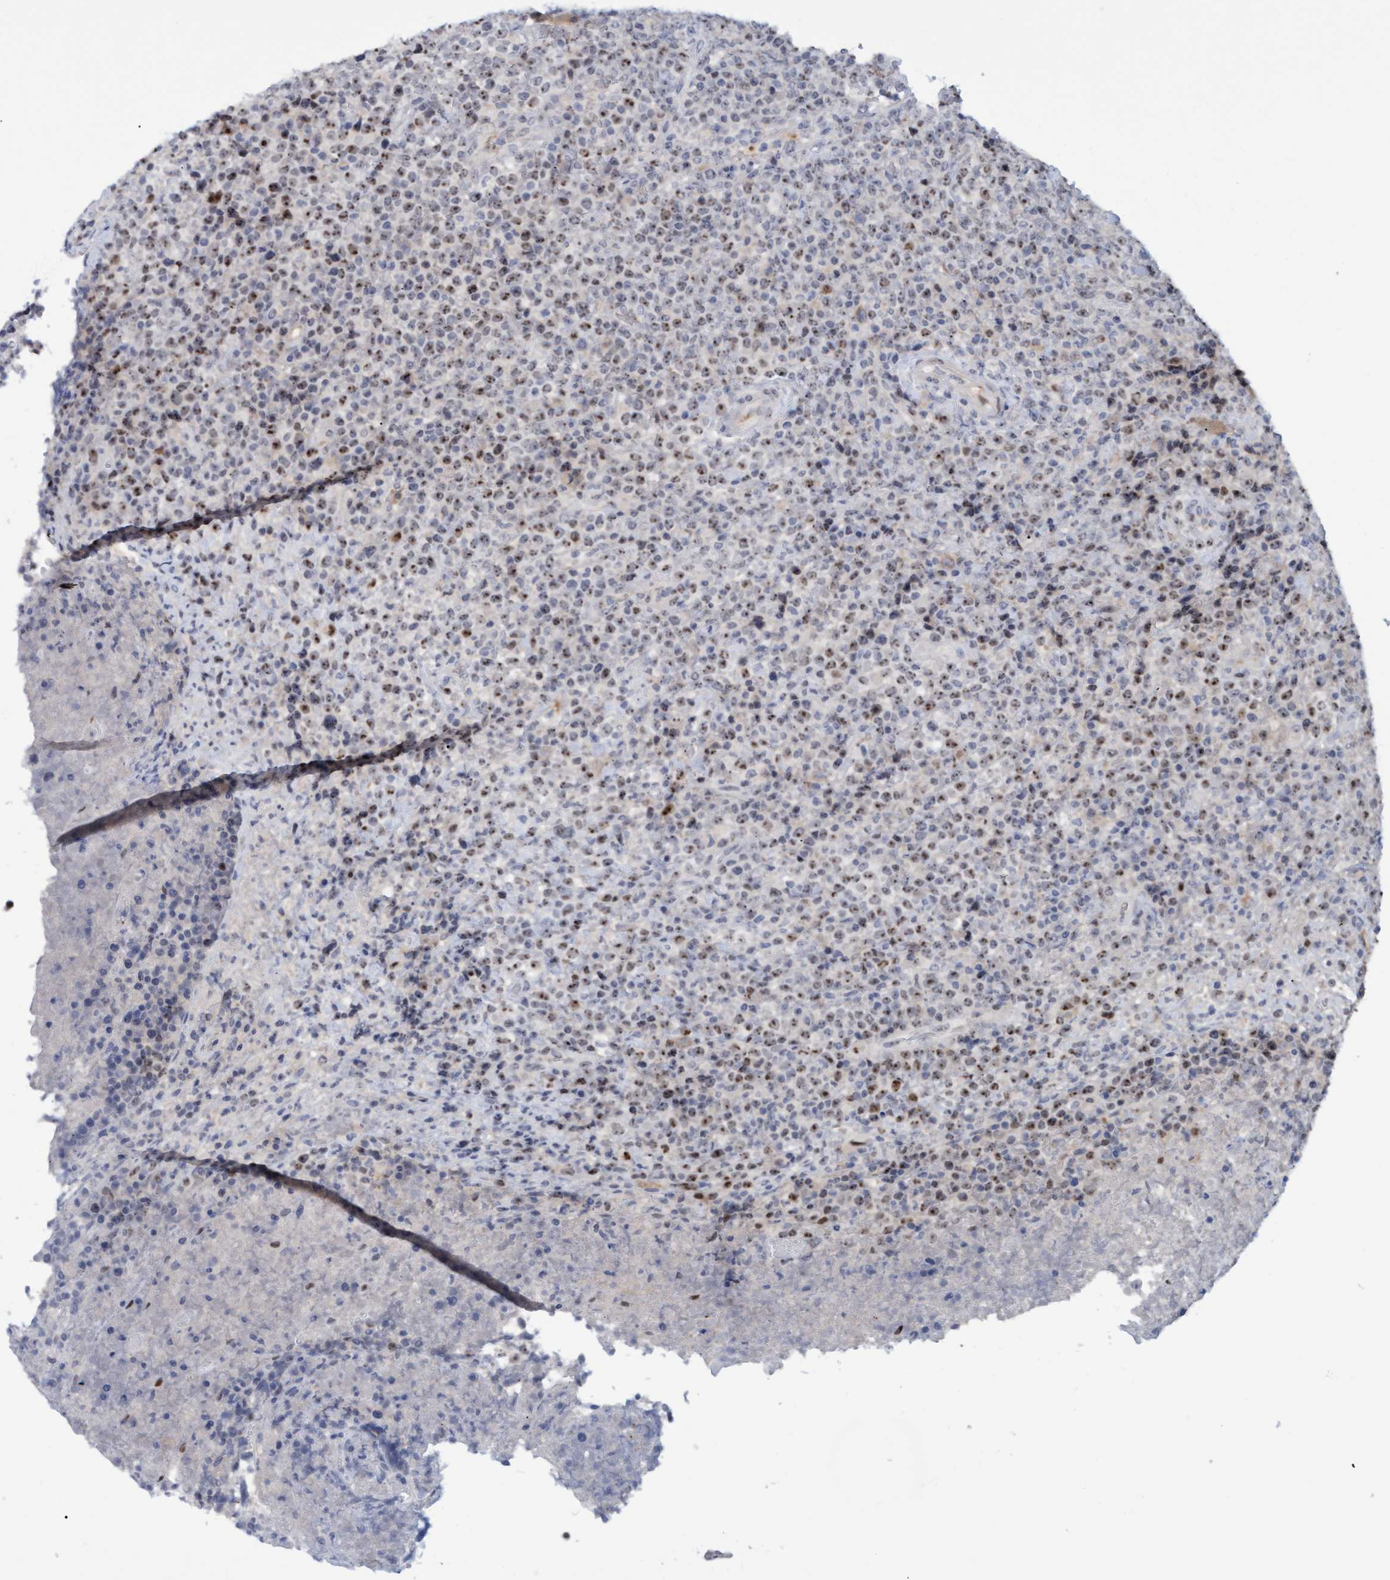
{"staining": {"intensity": "moderate", "quantity": ">75%", "location": "nuclear"}, "tissue": "lymphoma", "cell_type": "Tumor cells", "image_type": "cancer", "snomed": [{"axis": "morphology", "description": "Malignant lymphoma, non-Hodgkin's type, High grade"}, {"axis": "topography", "description": "Lymph node"}], "caption": "Human lymphoma stained with a brown dye demonstrates moderate nuclear positive staining in about >75% of tumor cells.", "gene": "PINX1", "patient": {"sex": "male", "age": 13}}